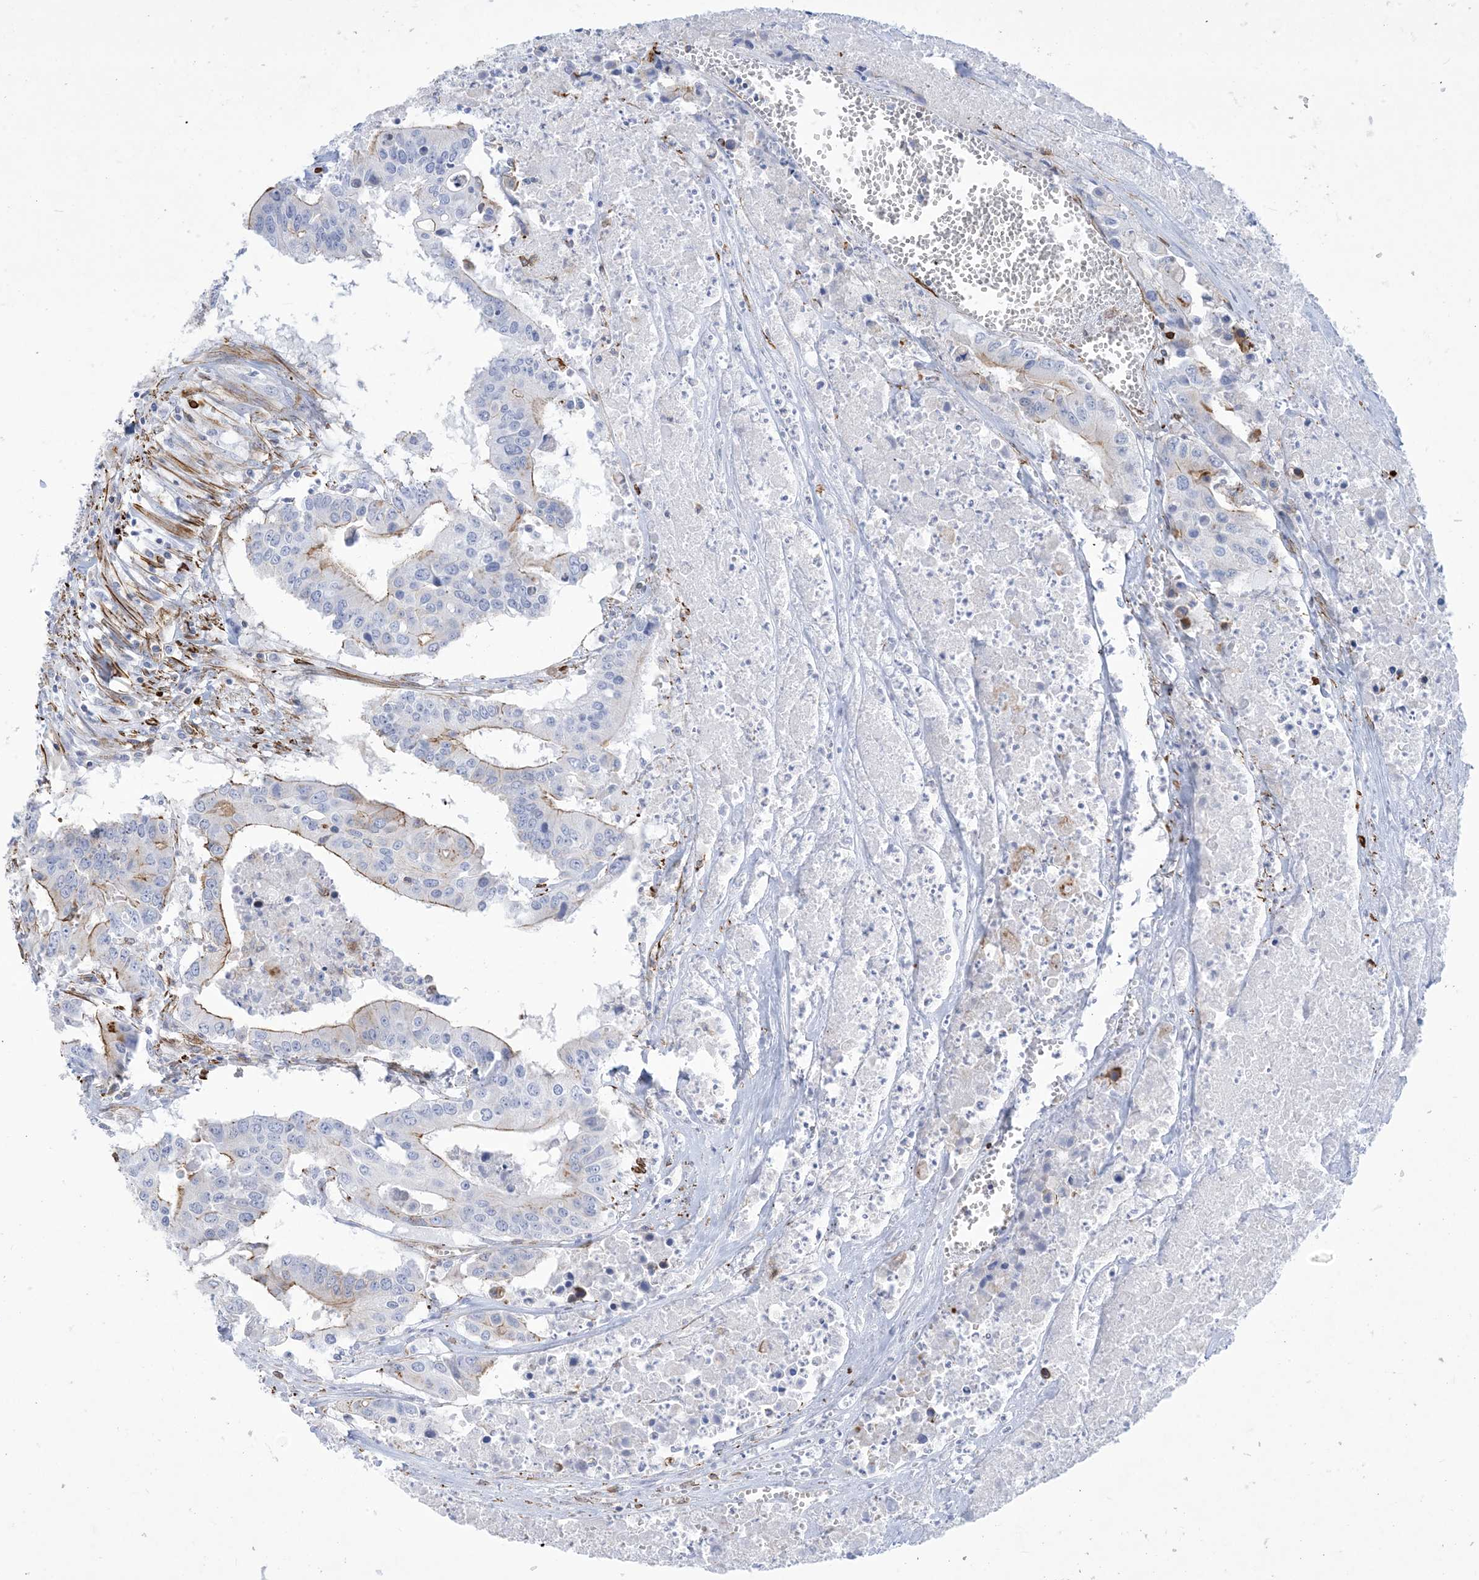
{"staining": {"intensity": "strong", "quantity": "<25%", "location": "cytoplasmic/membranous"}, "tissue": "colorectal cancer", "cell_type": "Tumor cells", "image_type": "cancer", "snomed": [{"axis": "morphology", "description": "Adenocarcinoma, NOS"}, {"axis": "topography", "description": "Colon"}], "caption": "This image shows immunohistochemistry staining of human colorectal adenocarcinoma, with medium strong cytoplasmic/membranous staining in approximately <25% of tumor cells.", "gene": "B3GNT7", "patient": {"sex": "male", "age": 77}}